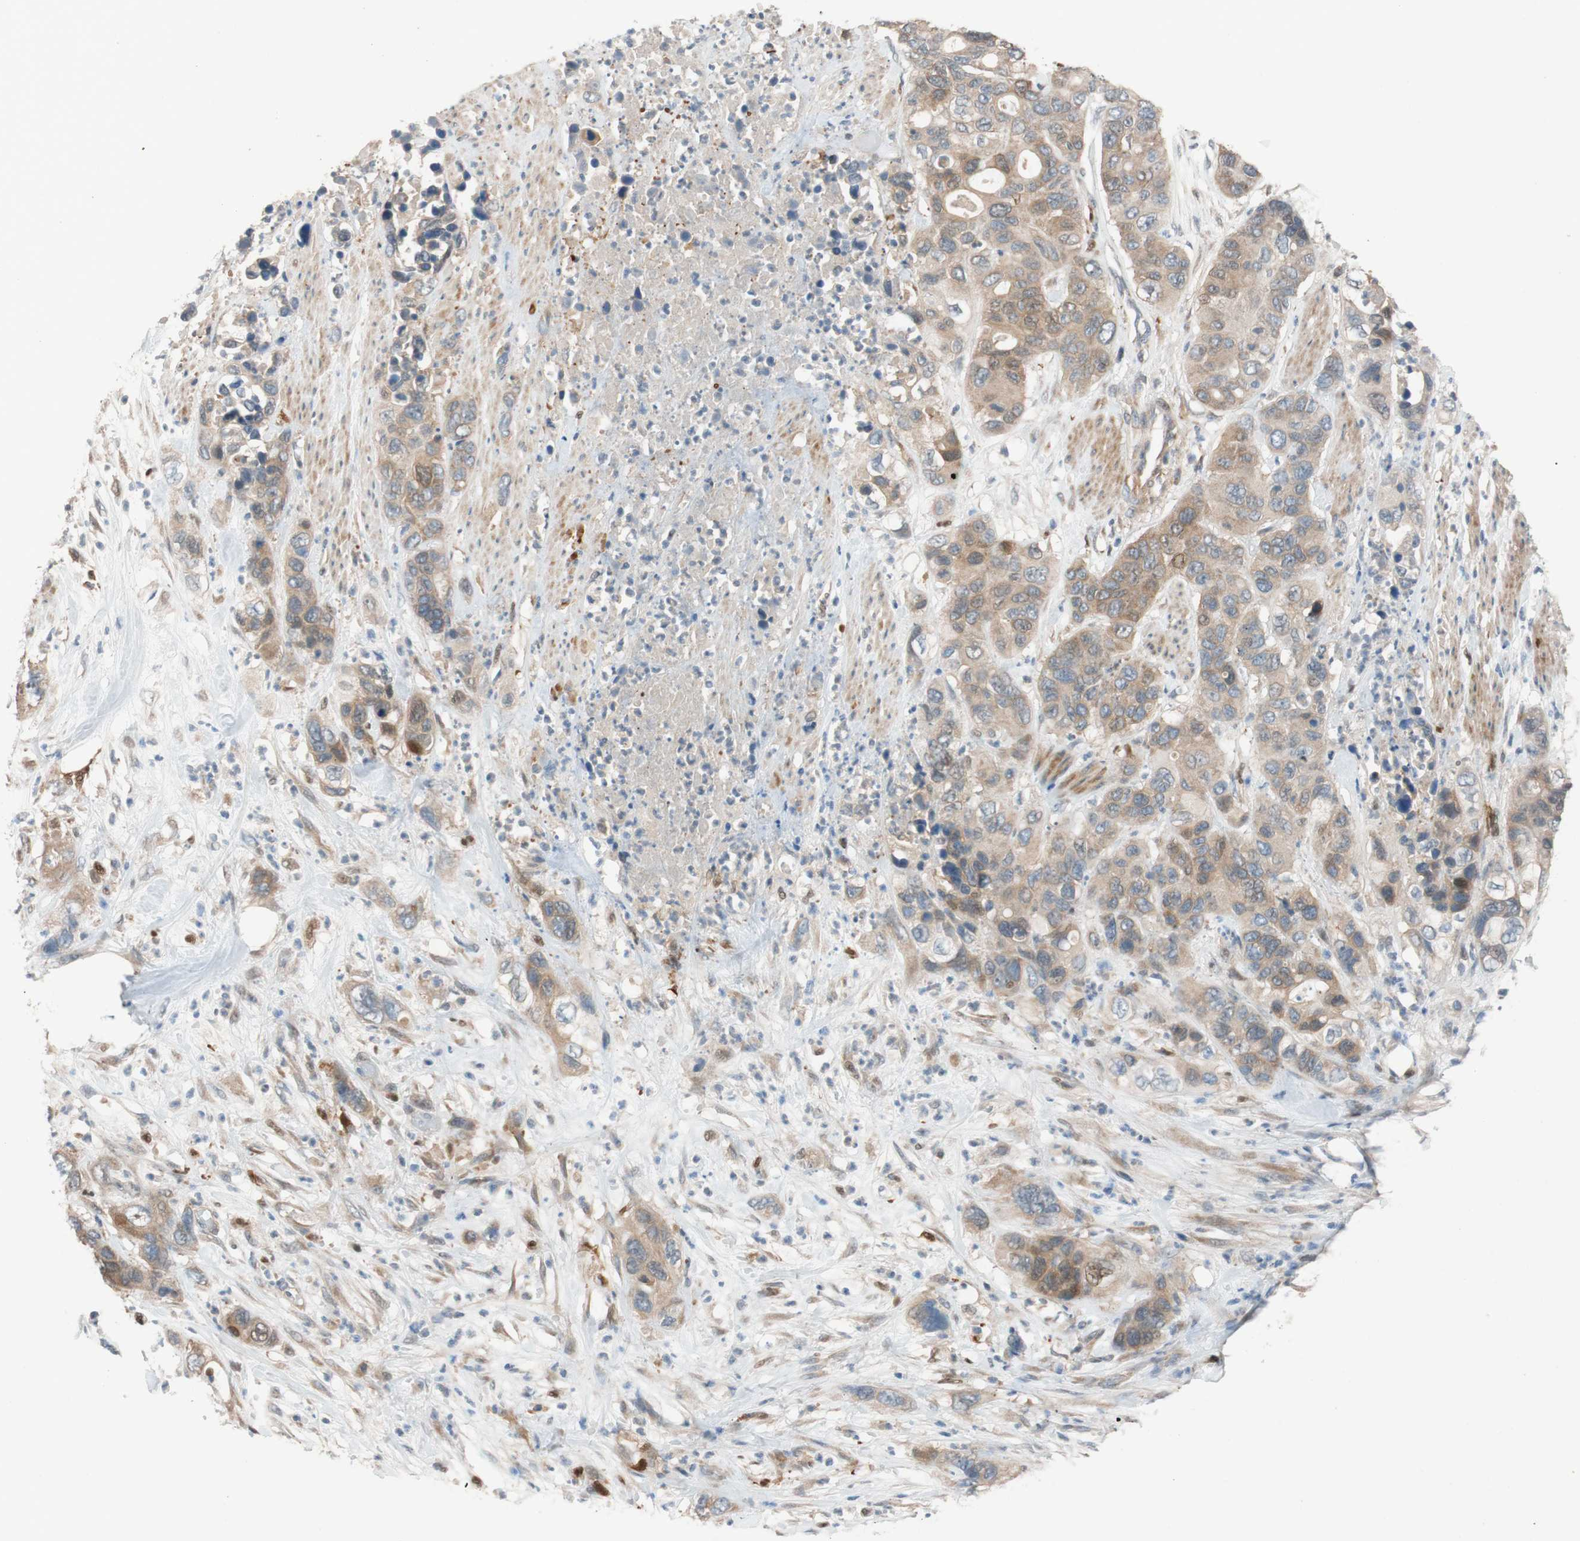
{"staining": {"intensity": "moderate", "quantity": ">75%", "location": "cytoplasmic/membranous"}, "tissue": "pancreatic cancer", "cell_type": "Tumor cells", "image_type": "cancer", "snomed": [{"axis": "morphology", "description": "Adenocarcinoma, NOS"}, {"axis": "topography", "description": "Pancreas"}], "caption": "IHC staining of adenocarcinoma (pancreatic), which exhibits medium levels of moderate cytoplasmic/membranous expression in about >75% of tumor cells indicating moderate cytoplasmic/membranous protein expression. The staining was performed using DAB (brown) for protein detection and nuclei were counterstained in hematoxylin (blue).", "gene": "FAAH", "patient": {"sex": "female", "age": 71}}